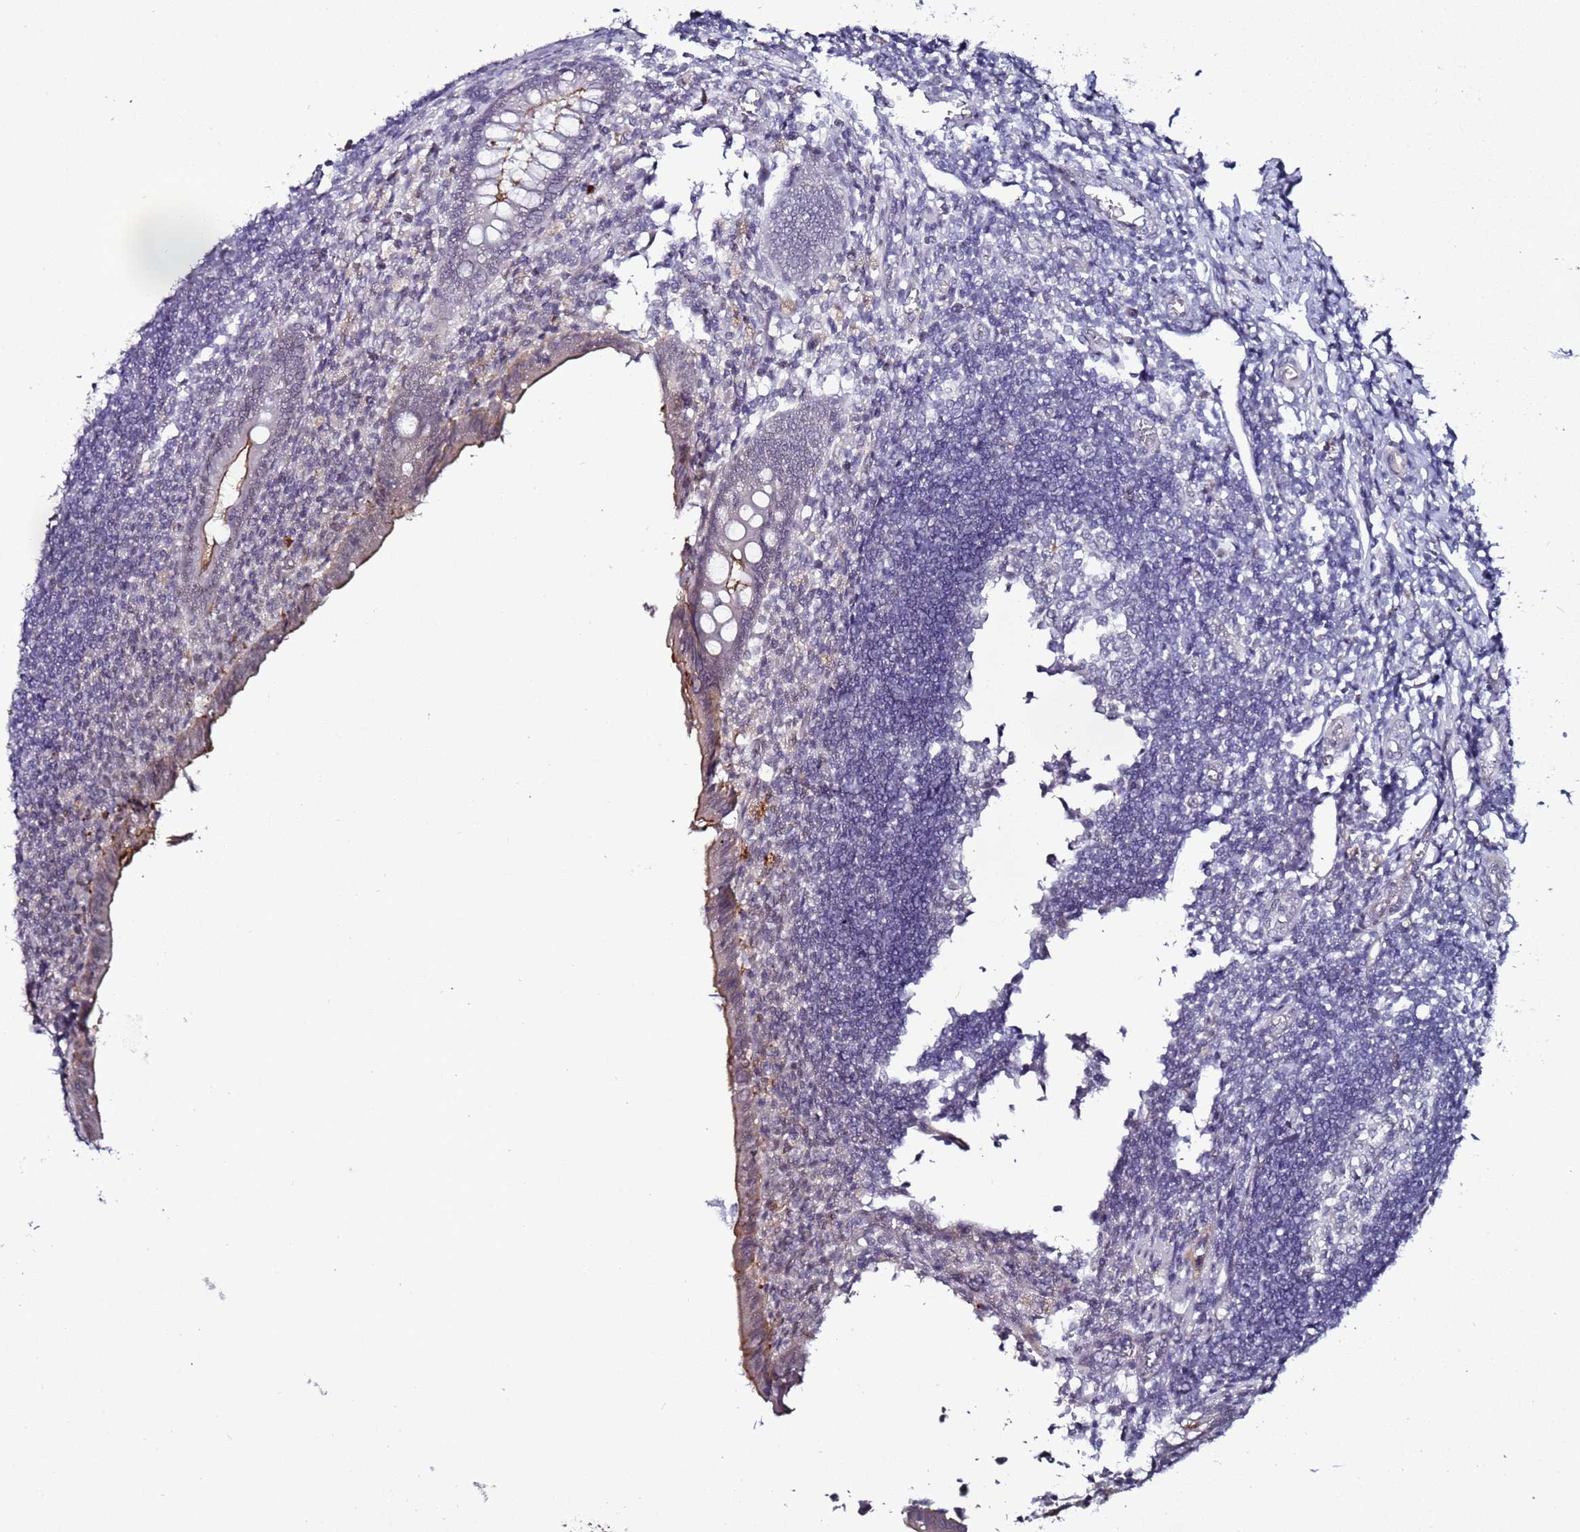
{"staining": {"intensity": "moderate", "quantity": "<25%", "location": "cytoplasmic/membranous"}, "tissue": "appendix", "cell_type": "Glandular cells", "image_type": "normal", "snomed": [{"axis": "morphology", "description": "Normal tissue, NOS"}, {"axis": "topography", "description": "Appendix"}], "caption": "Moderate cytoplasmic/membranous expression is seen in about <25% of glandular cells in unremarkable appendix.", "gene": "PSMA7", "patient": {"sex": "female", "age": 17}}